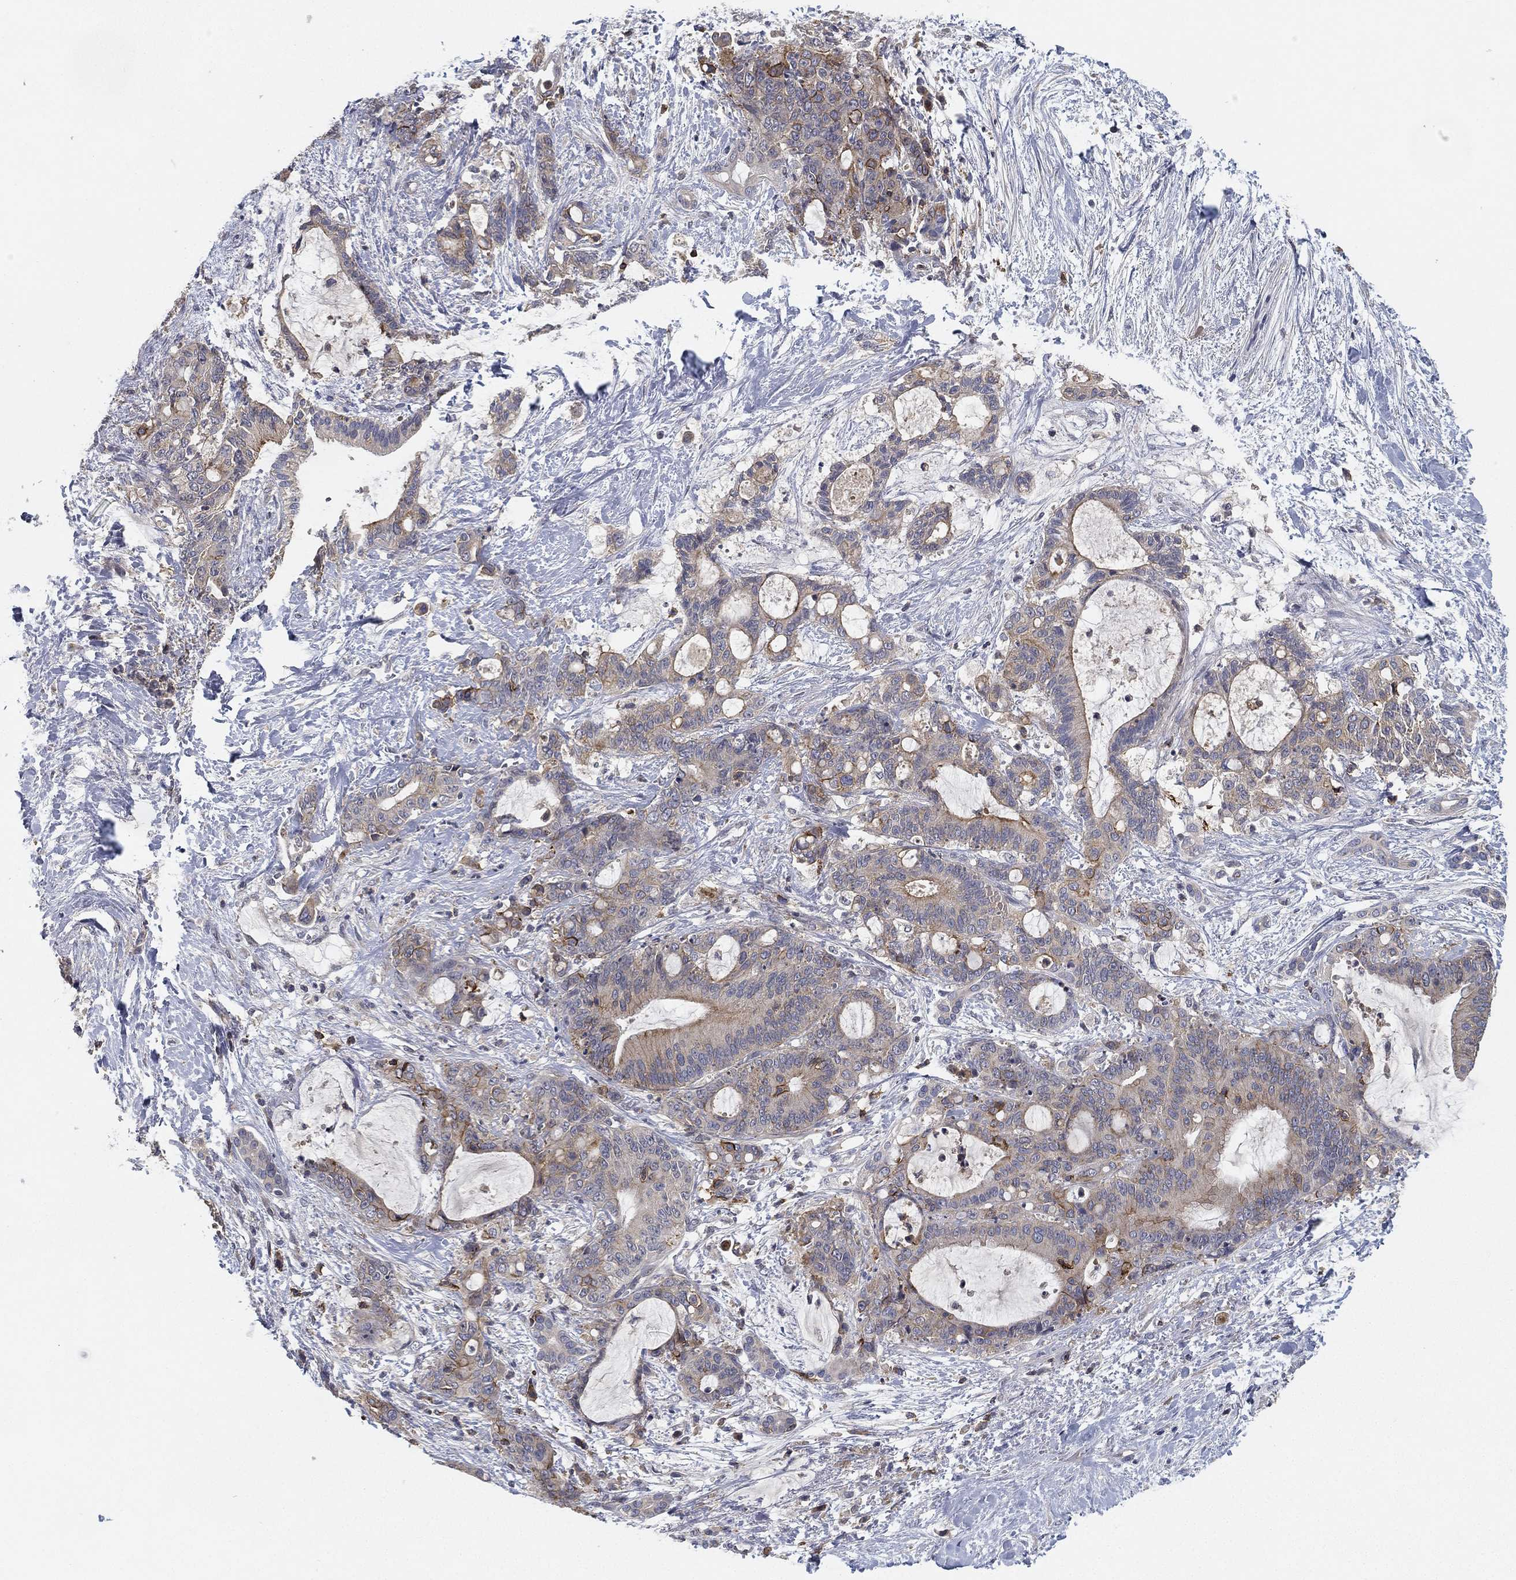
{"staining": {"intensity": "moderate", "quantity": "<25%", "location": "cytoplasmic/membranous"}, "tissue": "liver cancer", "cell_type": "Tumor cells", "image_type": "cancer", "snomed": [{"axis": "morphology", "description": "Cholangiocarcinoma"}, {"axis": "topography", "description": "Liver"}], "caption": "The photomicrograph exhibits a brown stain indicating the presence of a protein in the cytoplasmic/membranous of tumor cells in liver cancer (cholangiocarcinoma). The staining was performed using DAB (3,3'-diaminobenzidine) to visualize the protein expression in brown, while the nuclei were stained in blue with hematoxylin (Magnification: 20x).", "gene": "CFAP251", "patient": {"sex": "female", "age": 73}}